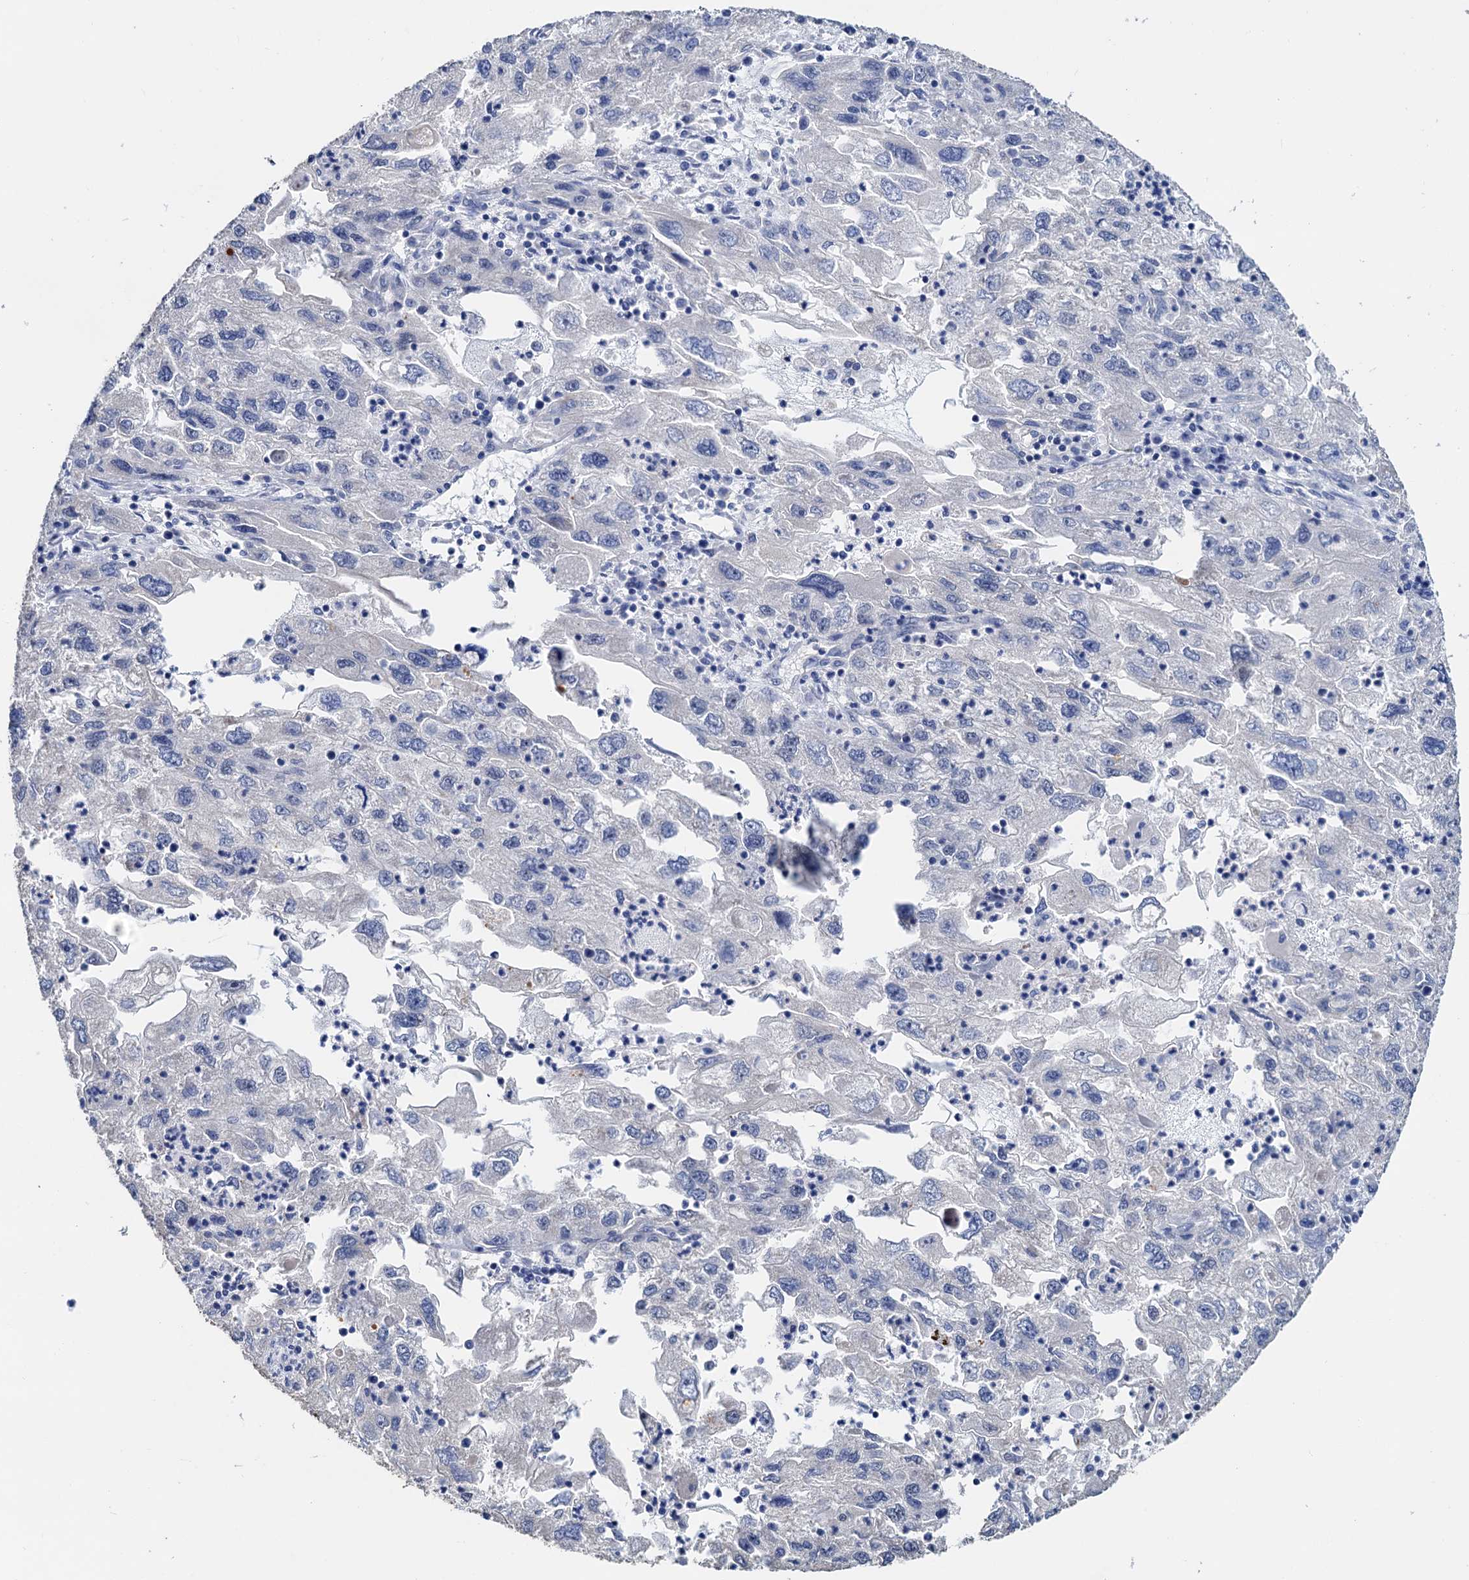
{"staining": {"intensity": "negative", "quantity": "none", "location": "none"}, "tissue": "endometrial cancer", "cell_type": "Tumor cells", "image_type": "cancer", "snomed": [{"axis": "morphology", "description": "Adenocarcinoma, NOS"}, {"axis": "topography", "description": "Endometrium"}], "caption": "Tumor cells show no significant positivity in endometrial cancer.", "gene": "C2CD3", "patient": {"sex": "female", "age": 49}}